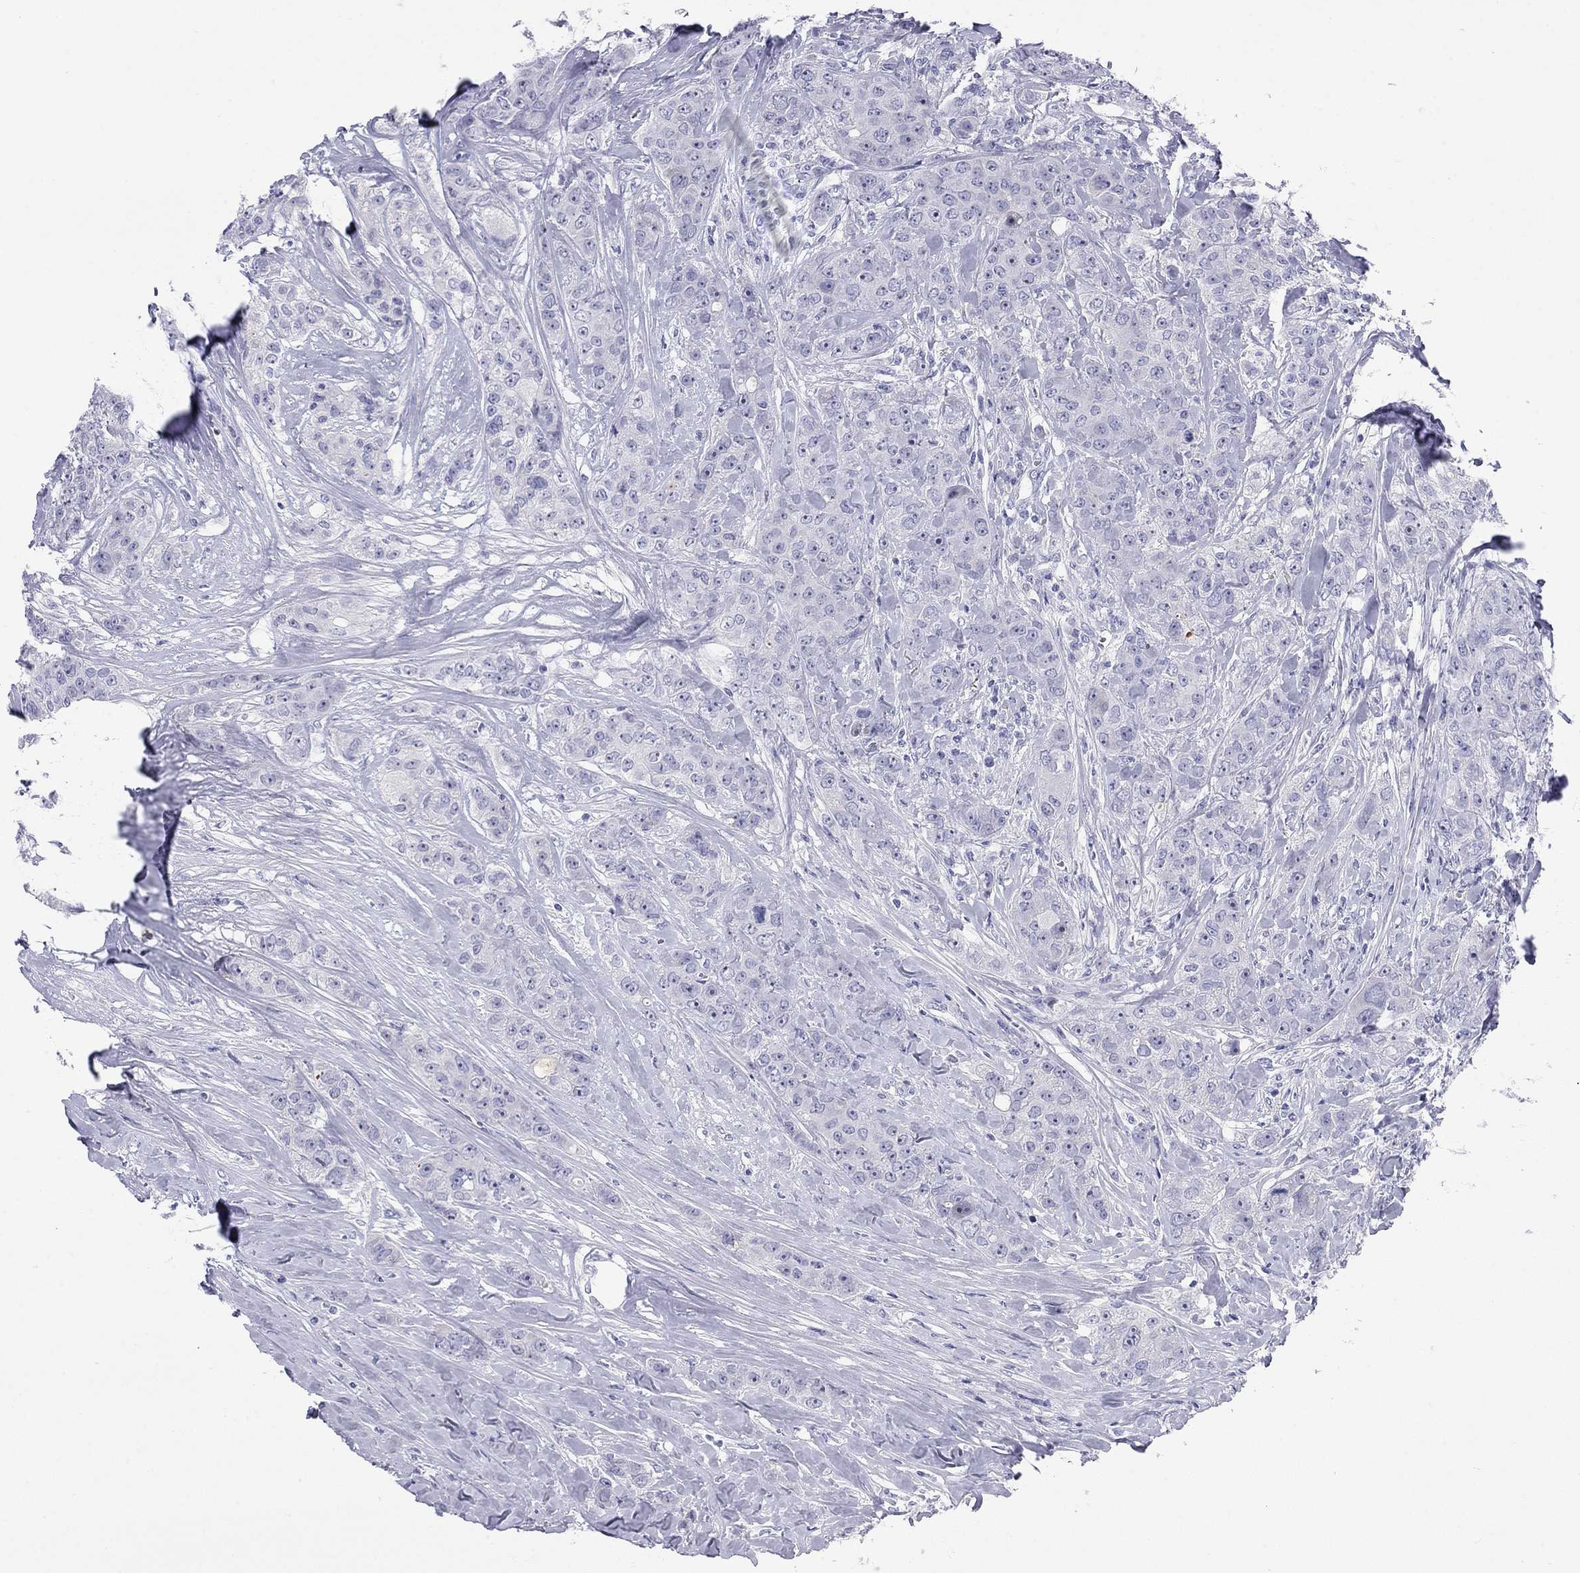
{"staining": {"intensity": "negative", "quantity": "none", "location": "none"}, "tissue": "breast cancer", "cell_type": "Tumor cells", "image_type": "cancer", "snomed": [{"axis": "morphology", "description": "Duct carcinoma"}, {"axis": "topography", "description": "Breast"}], "caption": "High power microscopy photomicrograph of an IHC micrograph of breast intraductal carcinoma, revealing no significant staining in tumor cells.", "gene": "CMYA5", "patient": {"sex": "female", "age": 43}}